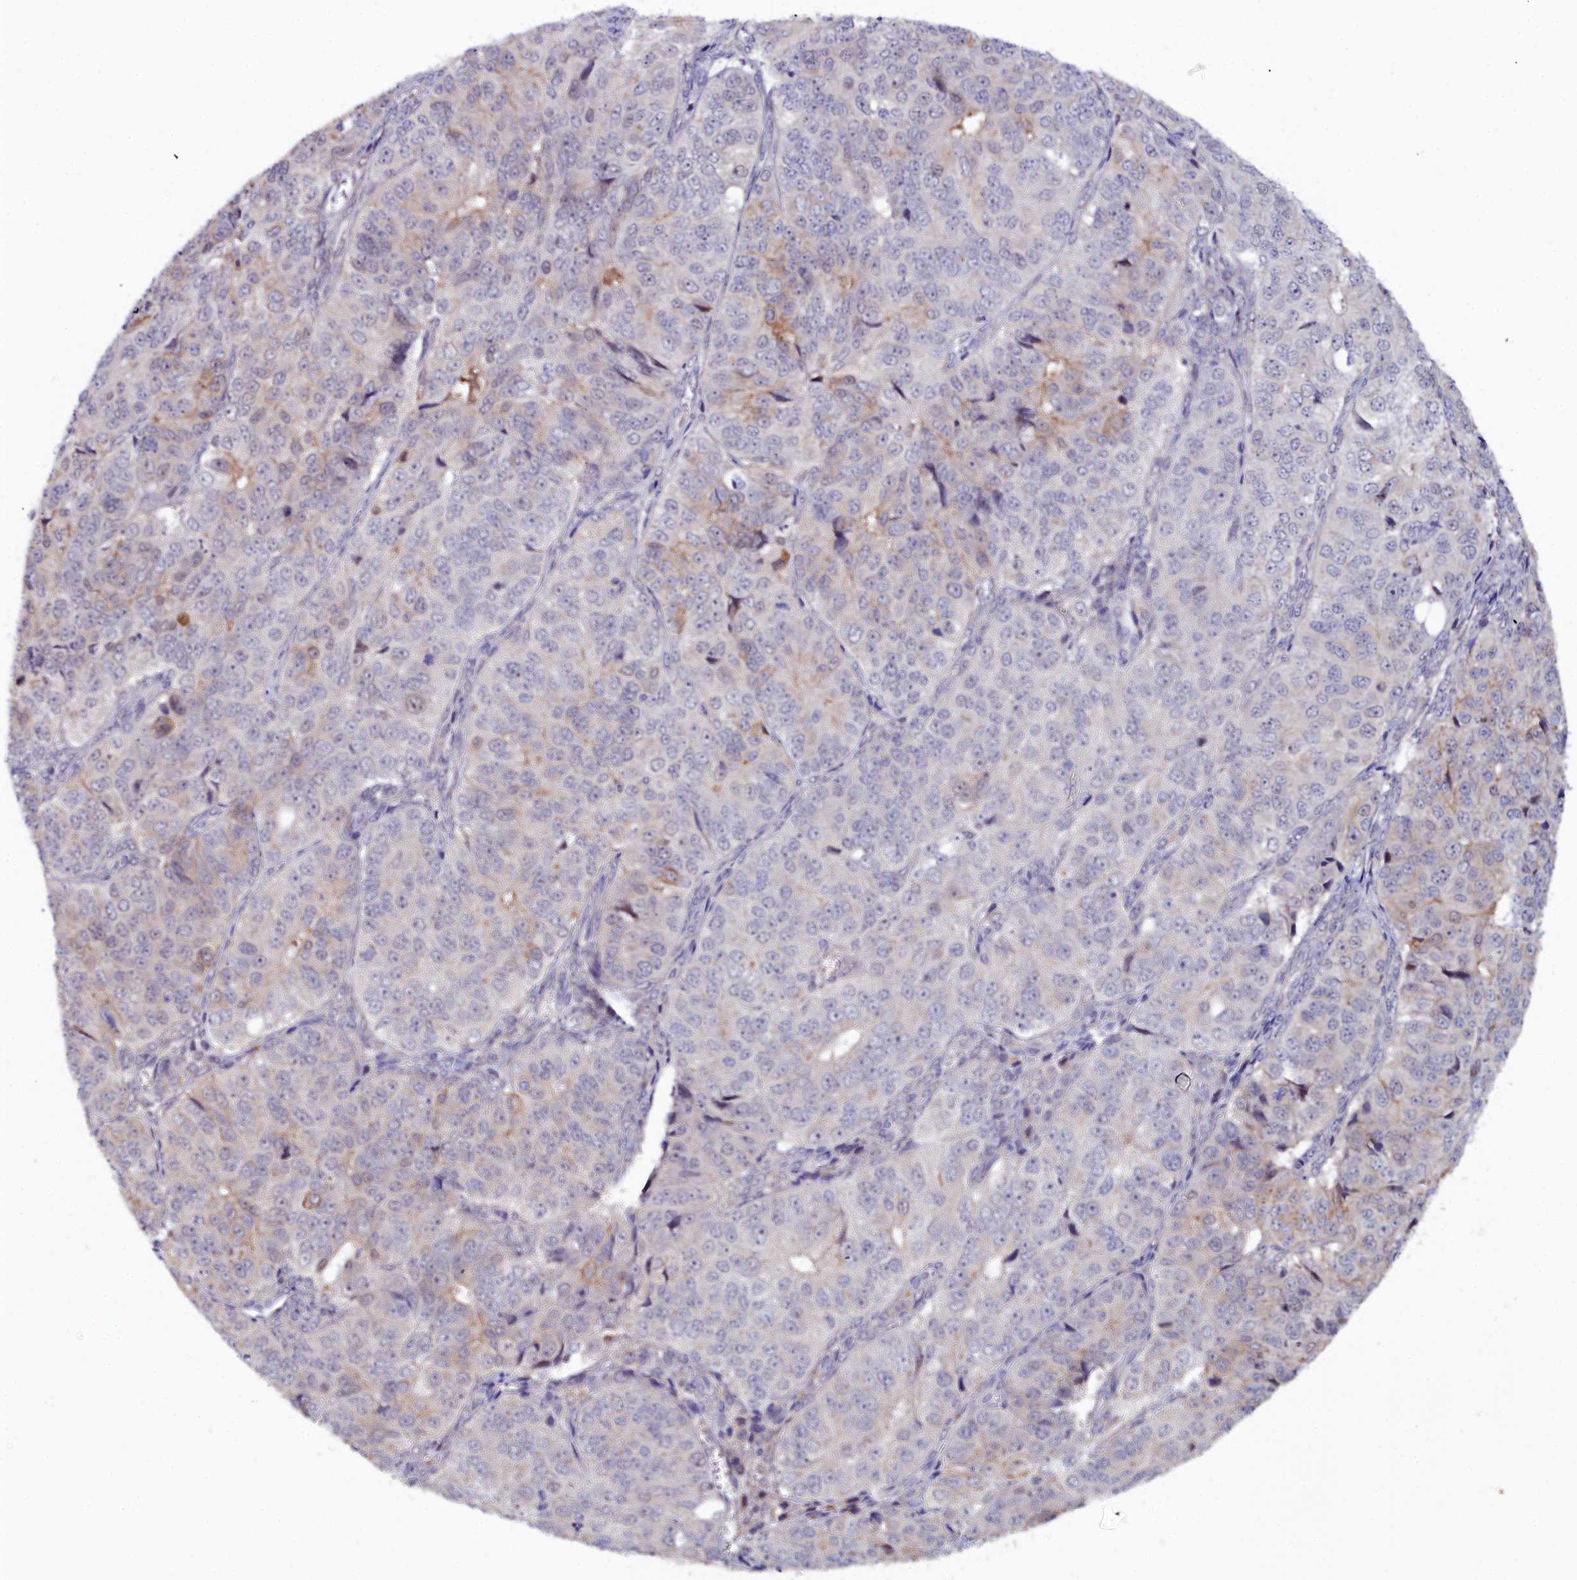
{"staining": {"intensity": "weak", "quantity": "<25%", "location": "cytoplasmic/membranous"}, "tissue": "ovarian cancer", "cell_type": "Tumor cells", "image_type": "cancer", "snomed": [{"axis": "morphology", "description": "Carcinoma, endometroid"}, {"axis": "topography", "description": "Ovary"}], "caption": "Immunohistochemistry photomicrograph of ovarian cancer stained for a protein (brown), which shows no staining in tumor cells.", "gene": "KCTD18", "patient": {"sex": "female", "age": 51}}